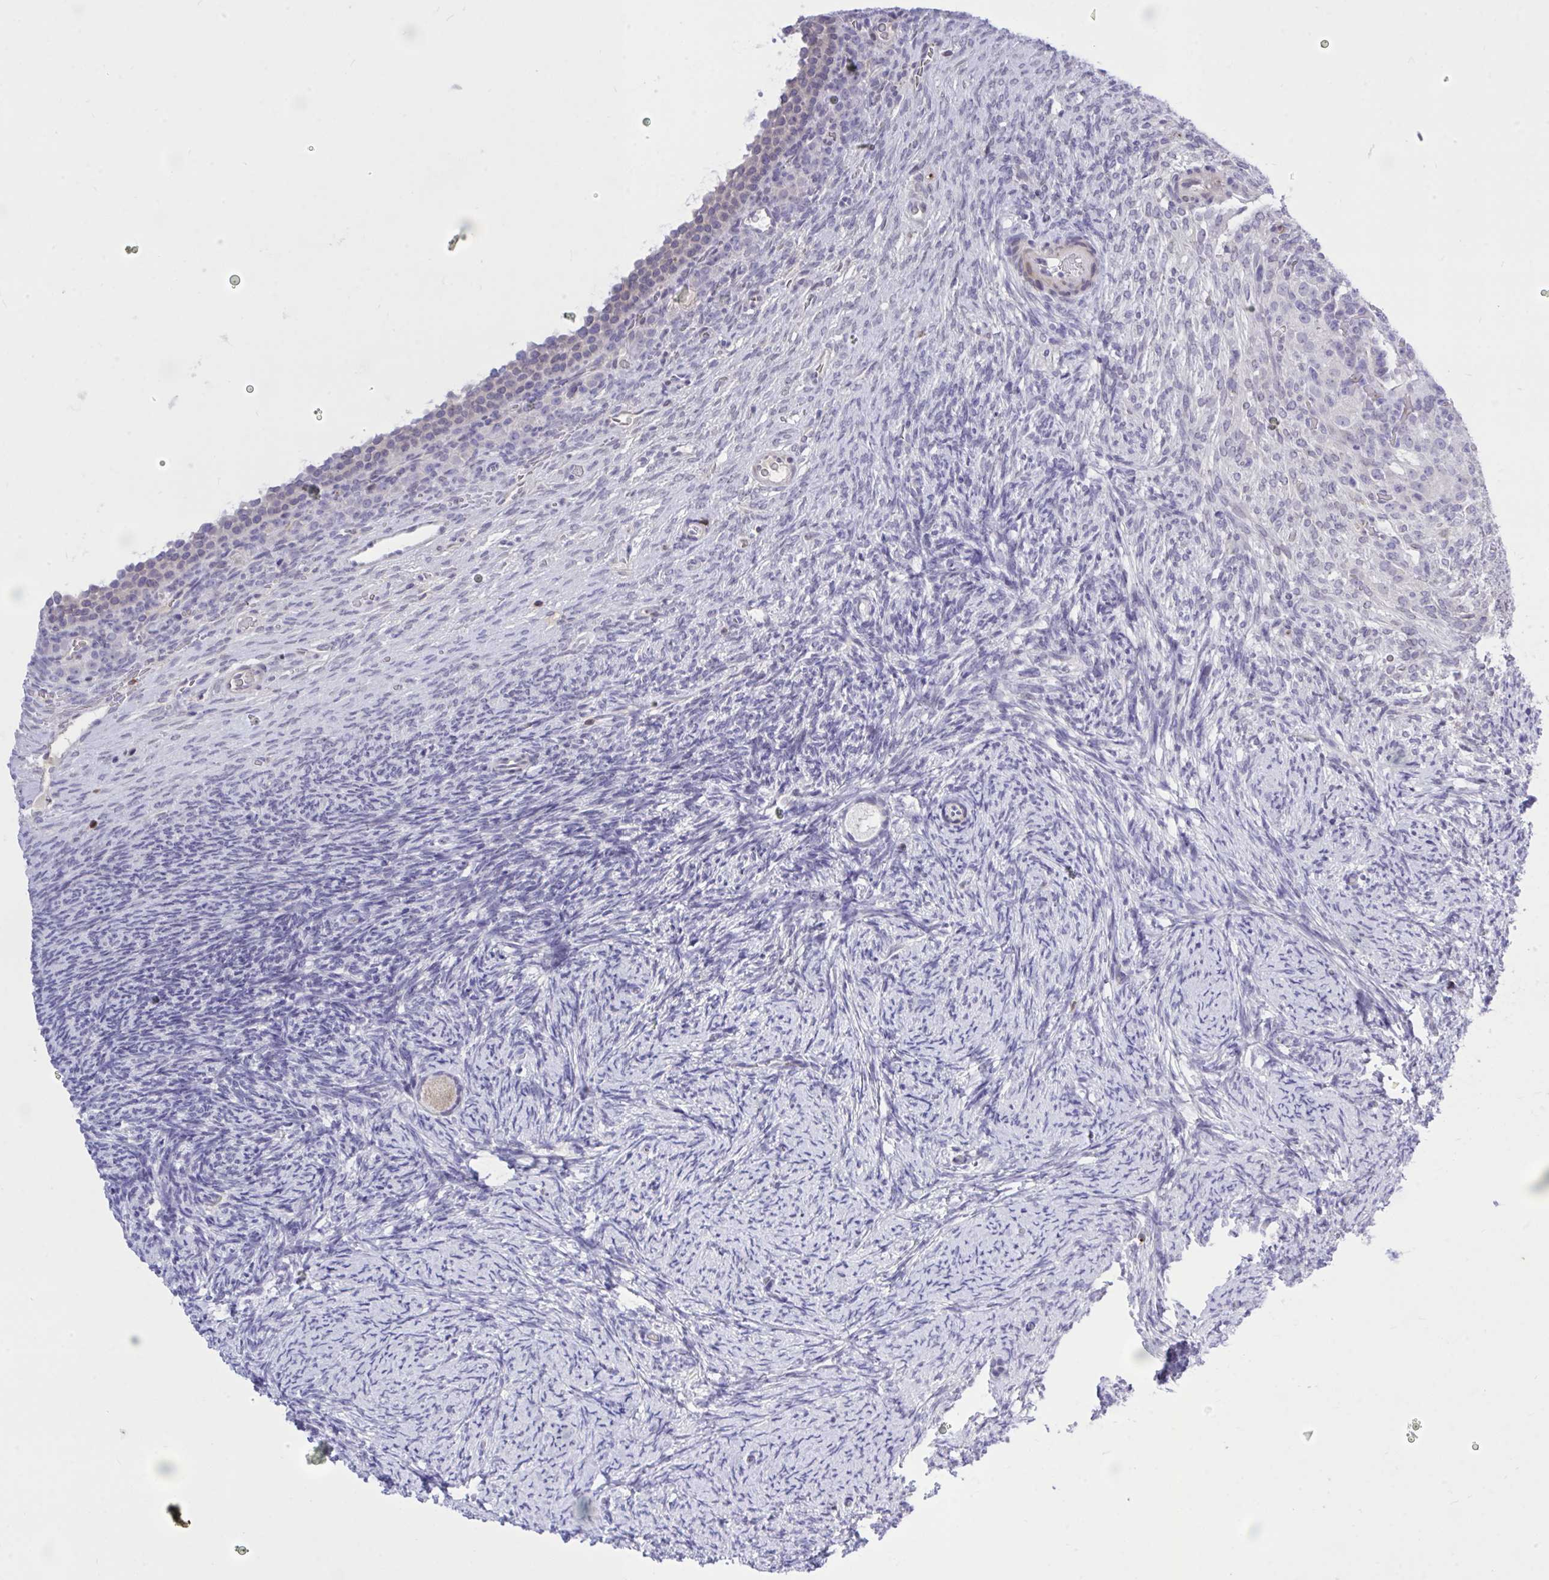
{"staining": {"intensity": "weak", "quantity": "25%-75%", "location": "cytoplasmic/membranous"}, "tissue": "ovary", "cell_type": "Follicle cells", "image_type": "normal", "snomed": [{"axis": "morphology", "description": "Normal tissue, NOS"}, {"axis": "topography", "description": "Ovary"}], "caption": "Immunohistochemistry (IHC) (DAB) staining of benign ovary exhibits weak cytoplasmic/membranous protein positivity in about 25%-75% of follicle cells.", "gene": "CXCL8", "patient": {"sex": "female", "age": 34}}